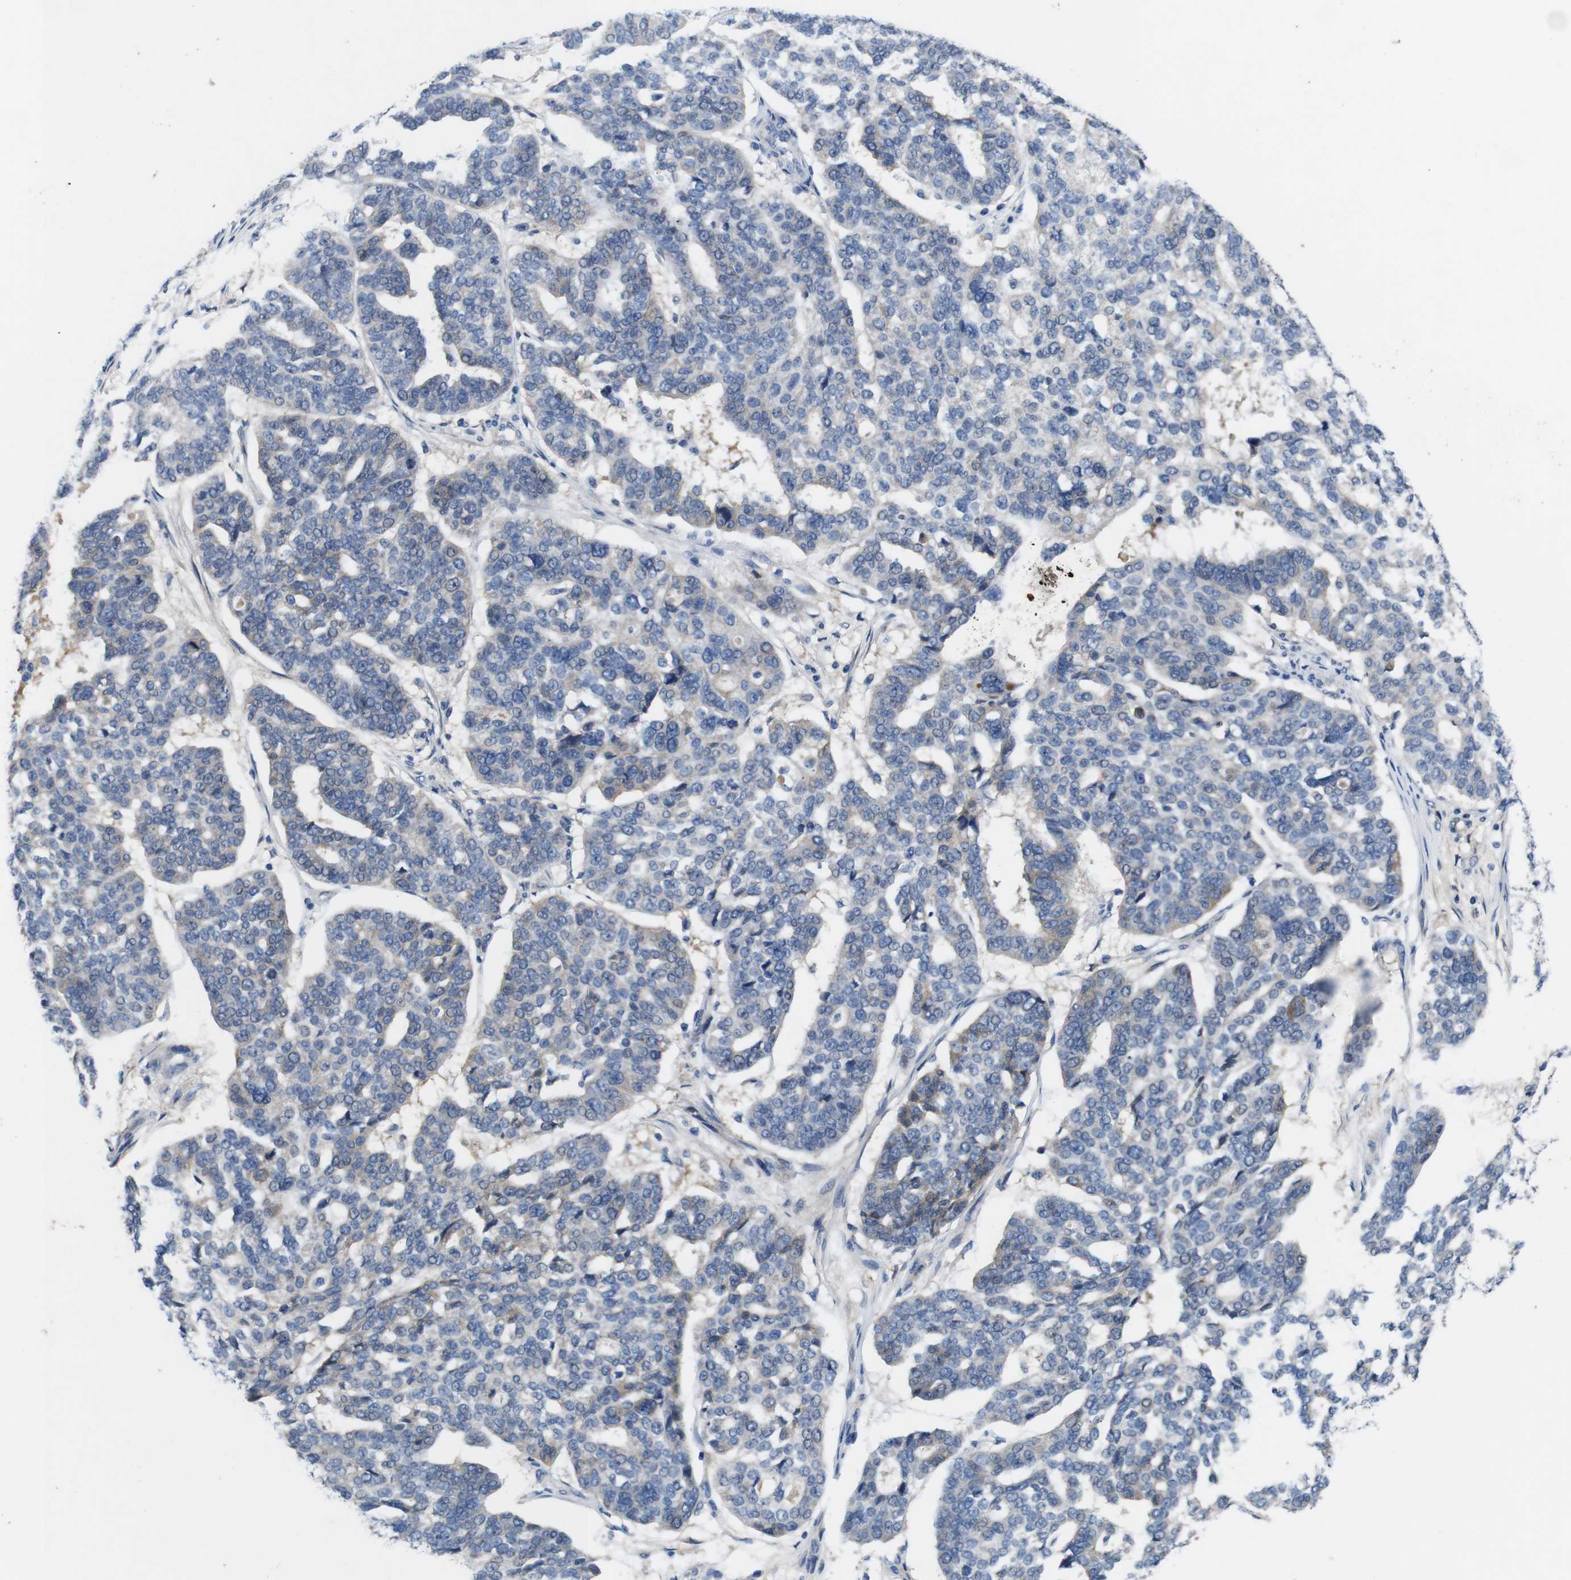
{"staining": {"intensity": "negative", "quantity": "none", "location": "none"}, "tissue": "ovarian cancer", "cell_type": "Tumor cells", "image_type": "cancer", "snomed": [{"axis": "morphology", "description": "Cystadenocarcinoma, serous, NOS"}, {"axis": "topography", "description": "Ovary"}], "caption": "This is an immunohistochemistry (IHC) image of human ovarian serous cystadenocarcinoma. There is no positivity in tumor cells.", "gene": "C1RL", "patient": {"sex": "female", "age": 59}}